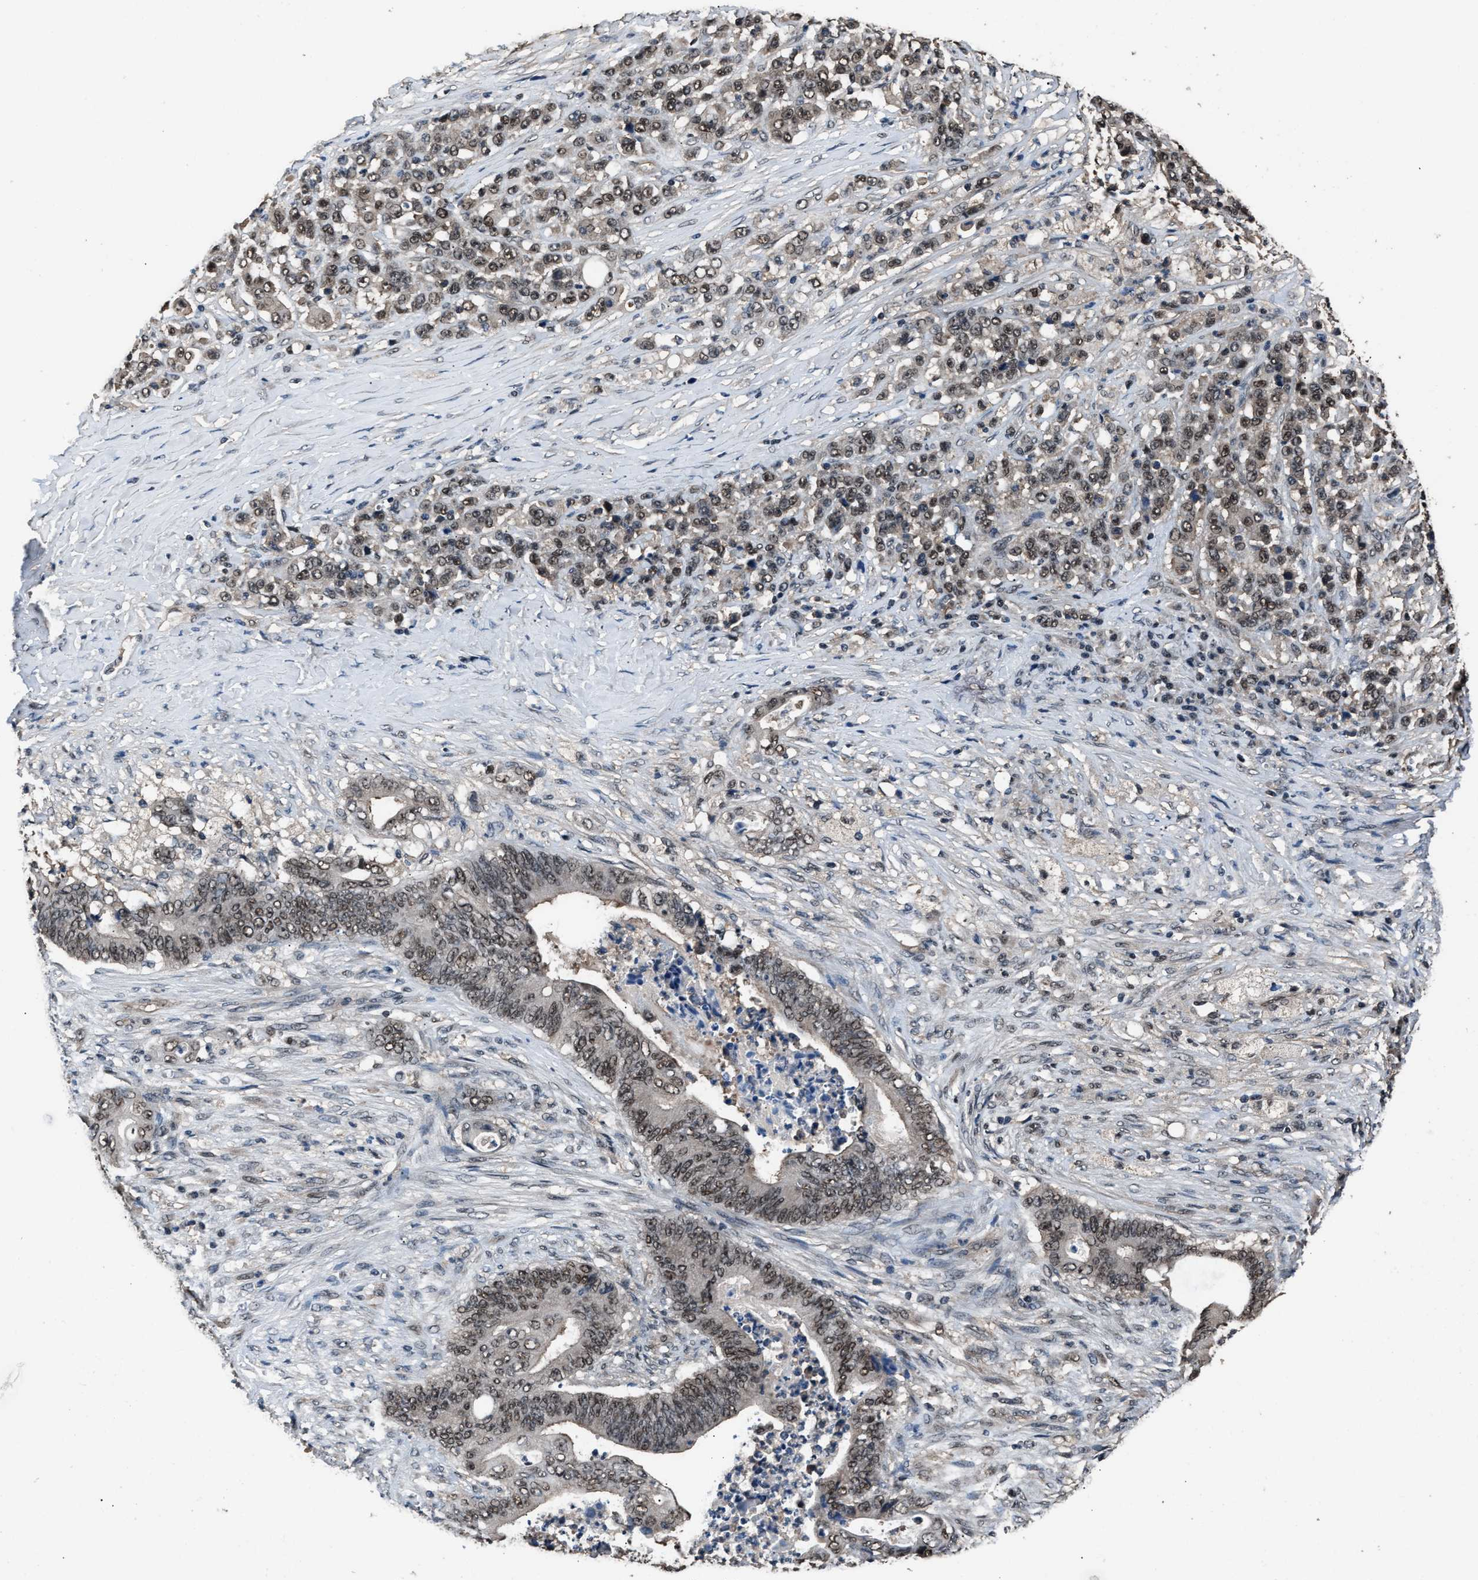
{"staining": {"intensity": "moderate", "quantity": ">75%", "location": "nuclear"}, "tissue": "stomach cancer", "cell_type": "Tumor cells", "image_type": "cancer", "snomed": [{"axis": "morphology", "description": "Adenocarcinoma, NOS"}, {"axis": "topography", "description": "Stomach"}], "caption": "Stomach adenocarcinoma tissue shows moderate nuclear positivity in about >75% of tumor cells, visualized by immunohistochemistry.", "gene": "DFFA", "patient": {"sex": "female", "age": 73}}